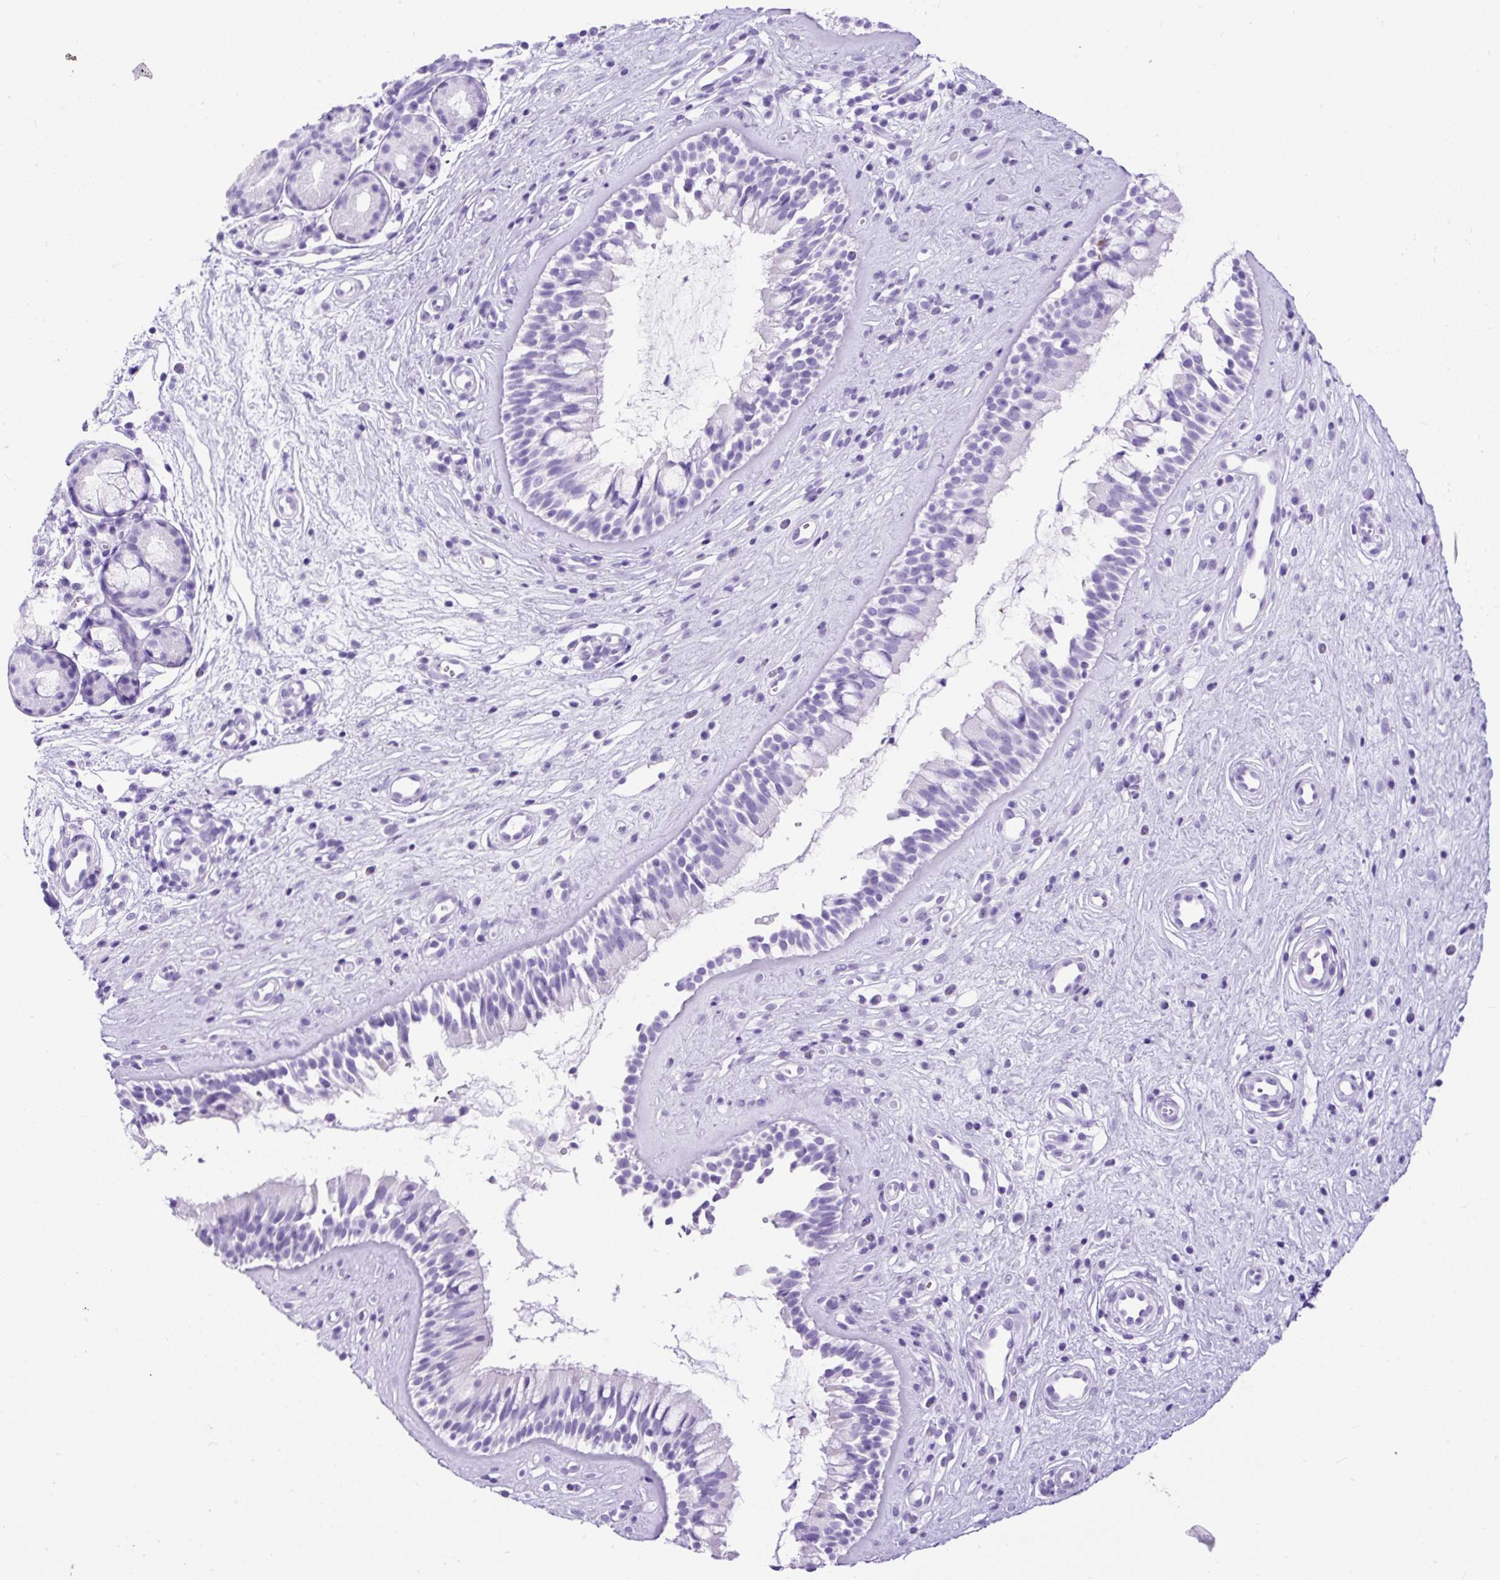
{"staining": {"intensity": "negative", "quantity": "none", "location": "none"}, "tissue": "nasopharynx", "cell_type": "Respiratory epithelial cells", "image_type": "normal", "snomed": [{"axis": "morphology", "description": "Normal tissue, NOS"}, {"axis": "topography", "description": "Nasopharynx"}], "caption": "The histopathology image demonstrates no staining of respiratory epithelial cells in benign nasopharynx.", "gene": "PDIA2", "patient": {"sex": "male", "age": 32}}